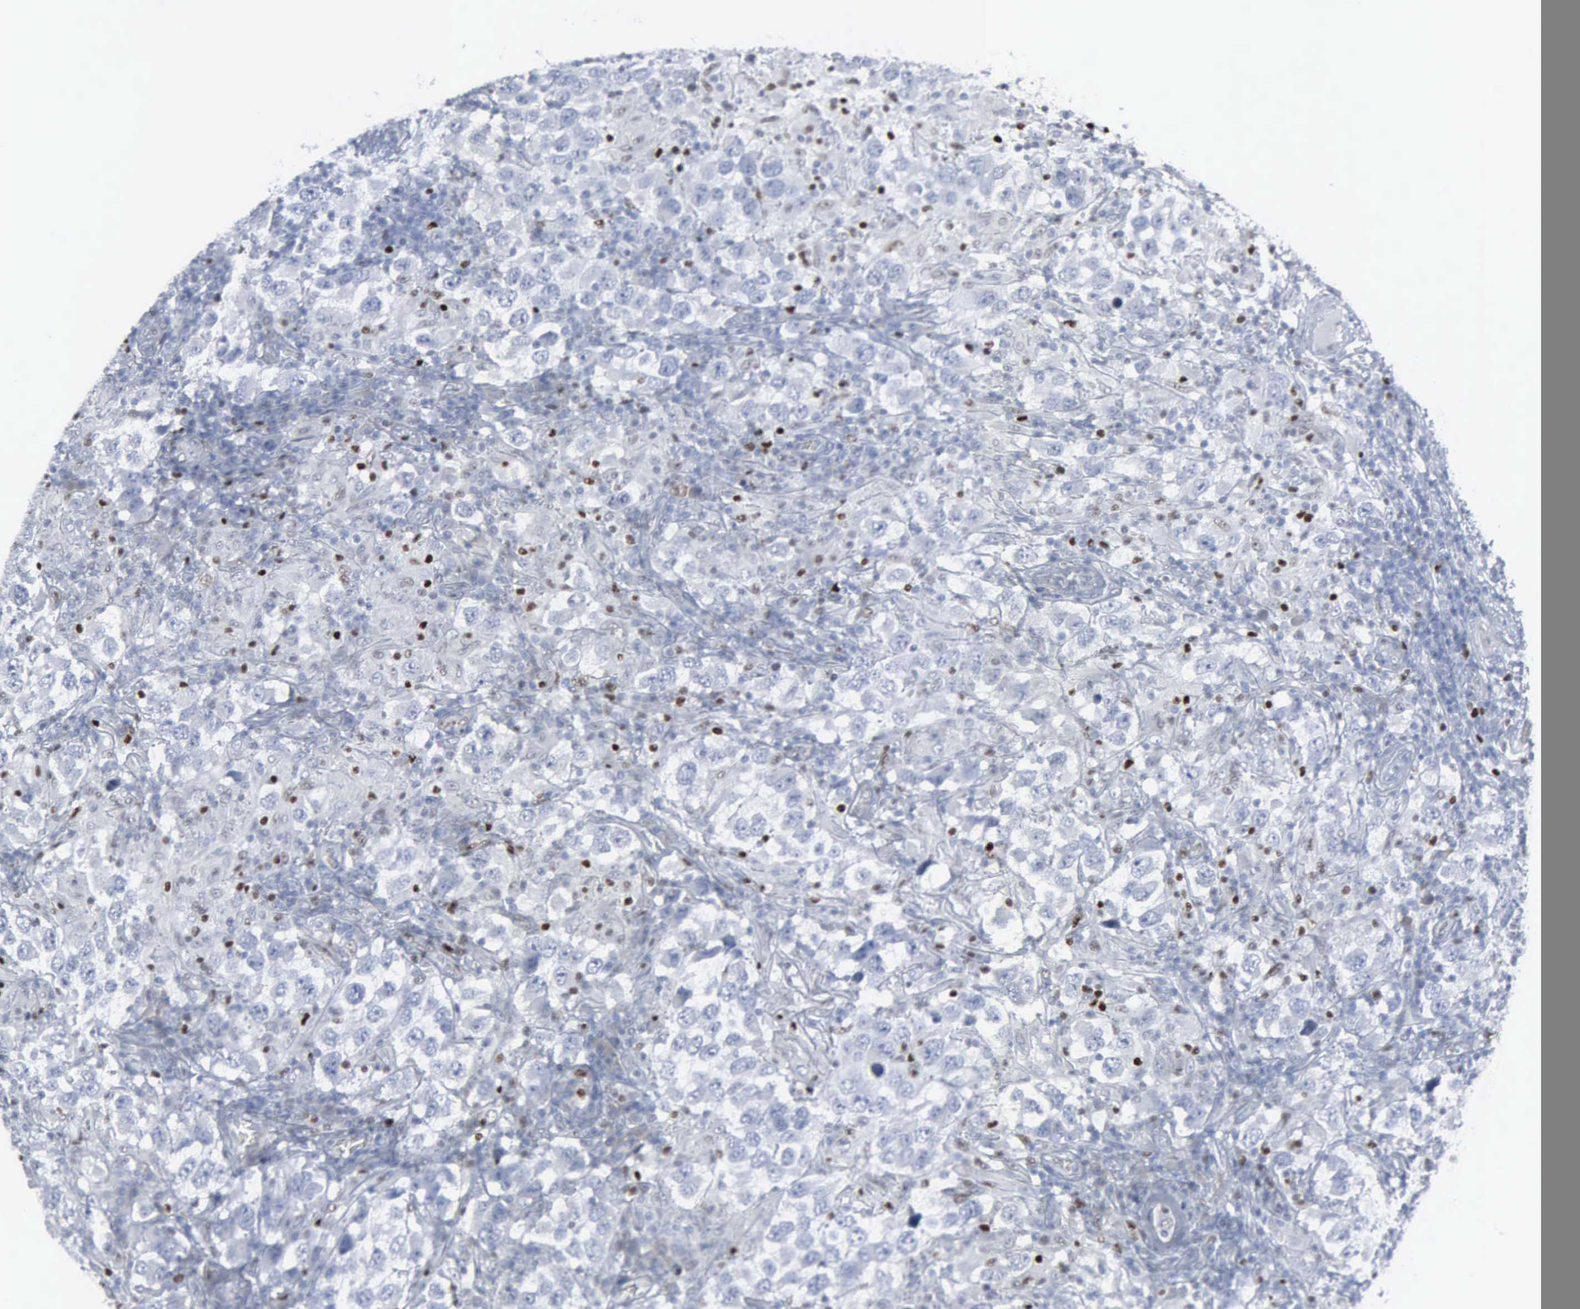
{"staining": {"intensity": "negative", "quantity": "none", "location": "none"}, "tissue": "testis cancer", "cell_type": "Tumor cells", "image_type": "cancer", "snomed": [{"axis": "morphology", "description": "Carcinoma, Embryonal, NOS"}, {"axis": "topography", "description": "Testis"}], "caption": "Immunohistochemistry photomicrograph of neoplastic tissue: human testis cancer stained with DAB shows no significant protein positivity in tumor cells.", "gene": "CCND3", "patient": {"sex": "male", "age": 21}}